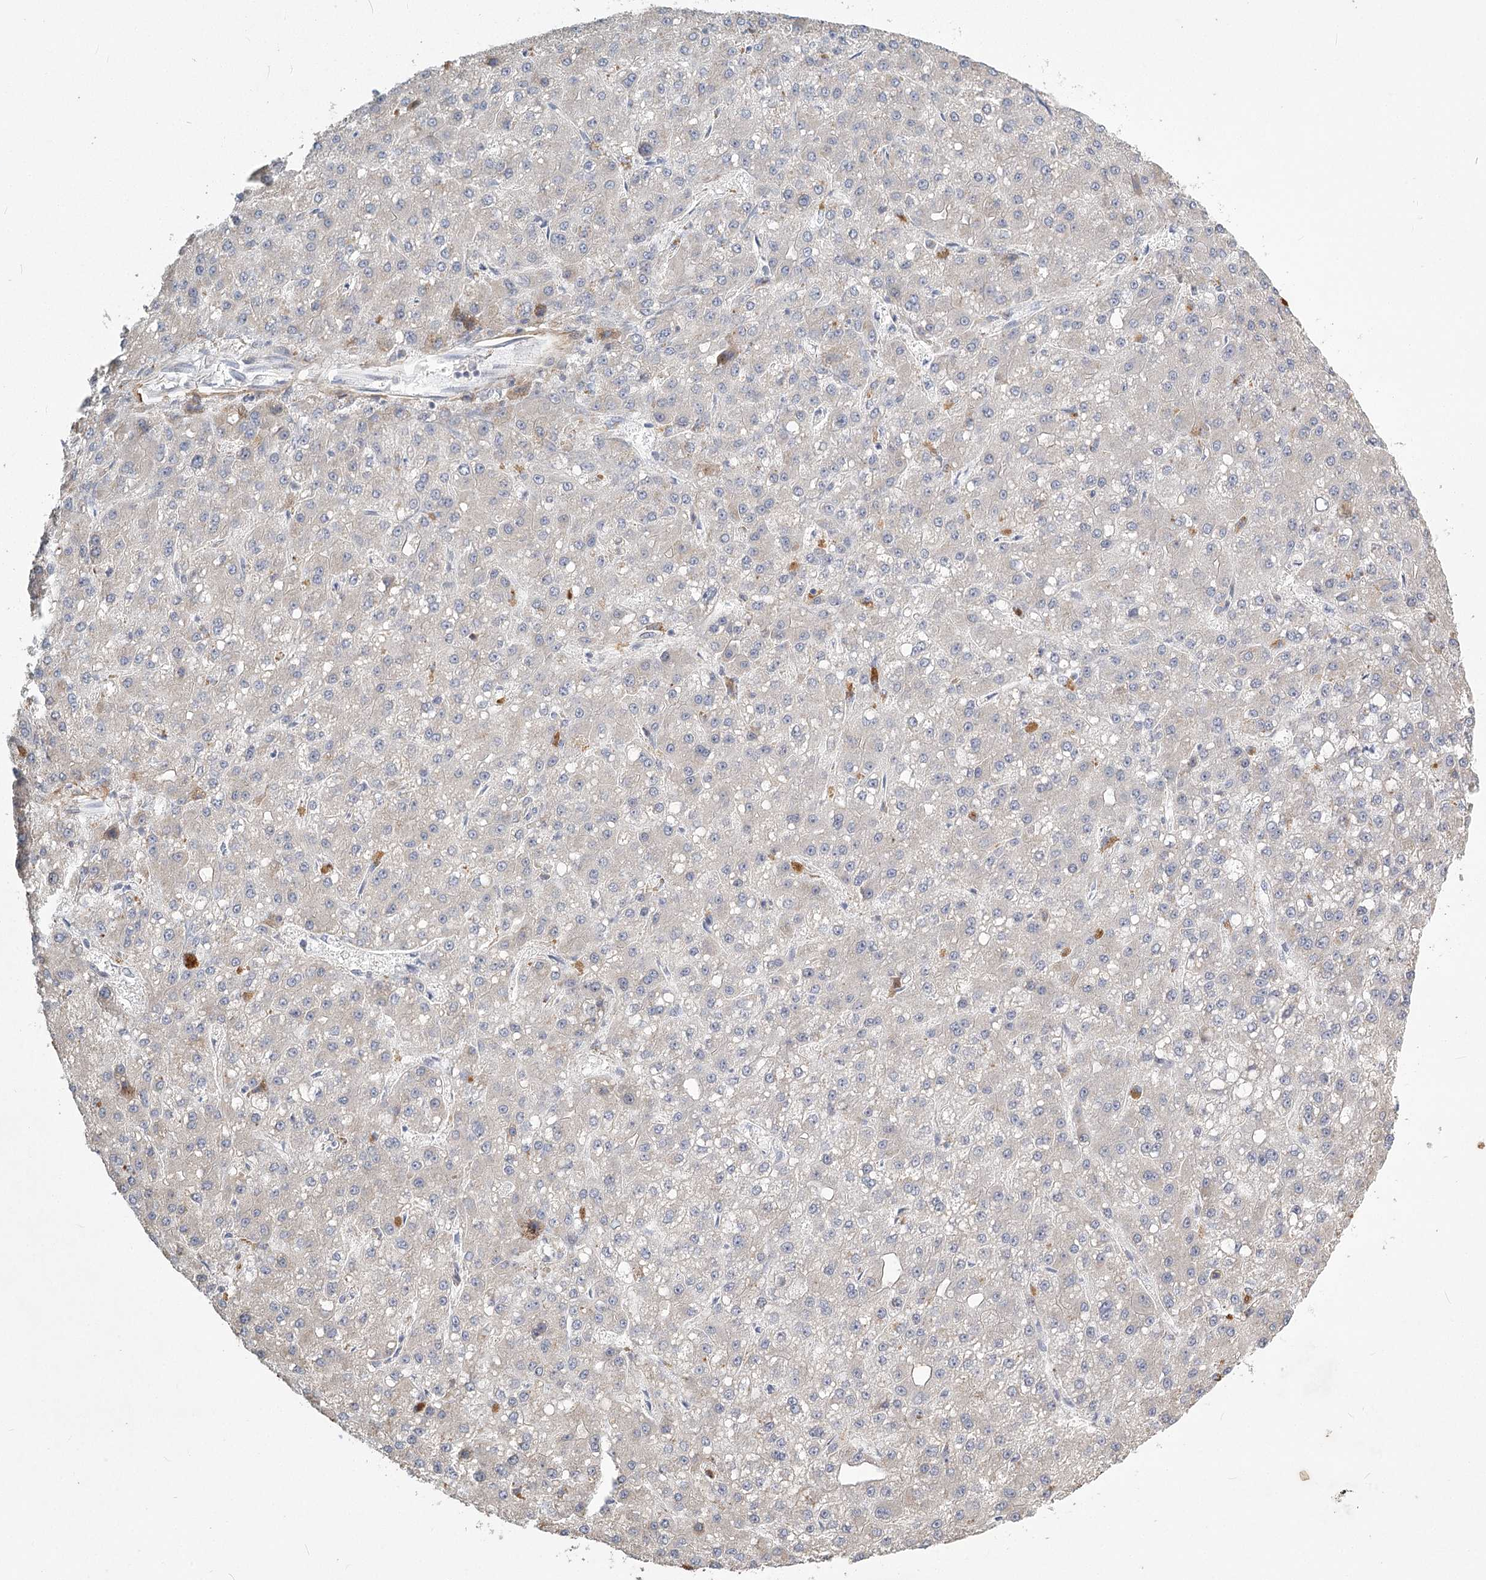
{"staining": {"intensity": "negative", "quantity": "none", "location": "none"}, "tissue": "liver cancer", "cell_type": "Tumor cells", "image_type": "cancer", "snomed": [{"axis": "morphology", "description": "Carcinoma, Hepatocellular, NOS"}, {"axis": "topography", "description": "Liver"}], "caption": "Tumor cells show no significant staining in hepatocellular carcinoma (liver).", "gene": "INPP4B", "patient": {"sex": "male", "age": 67}}